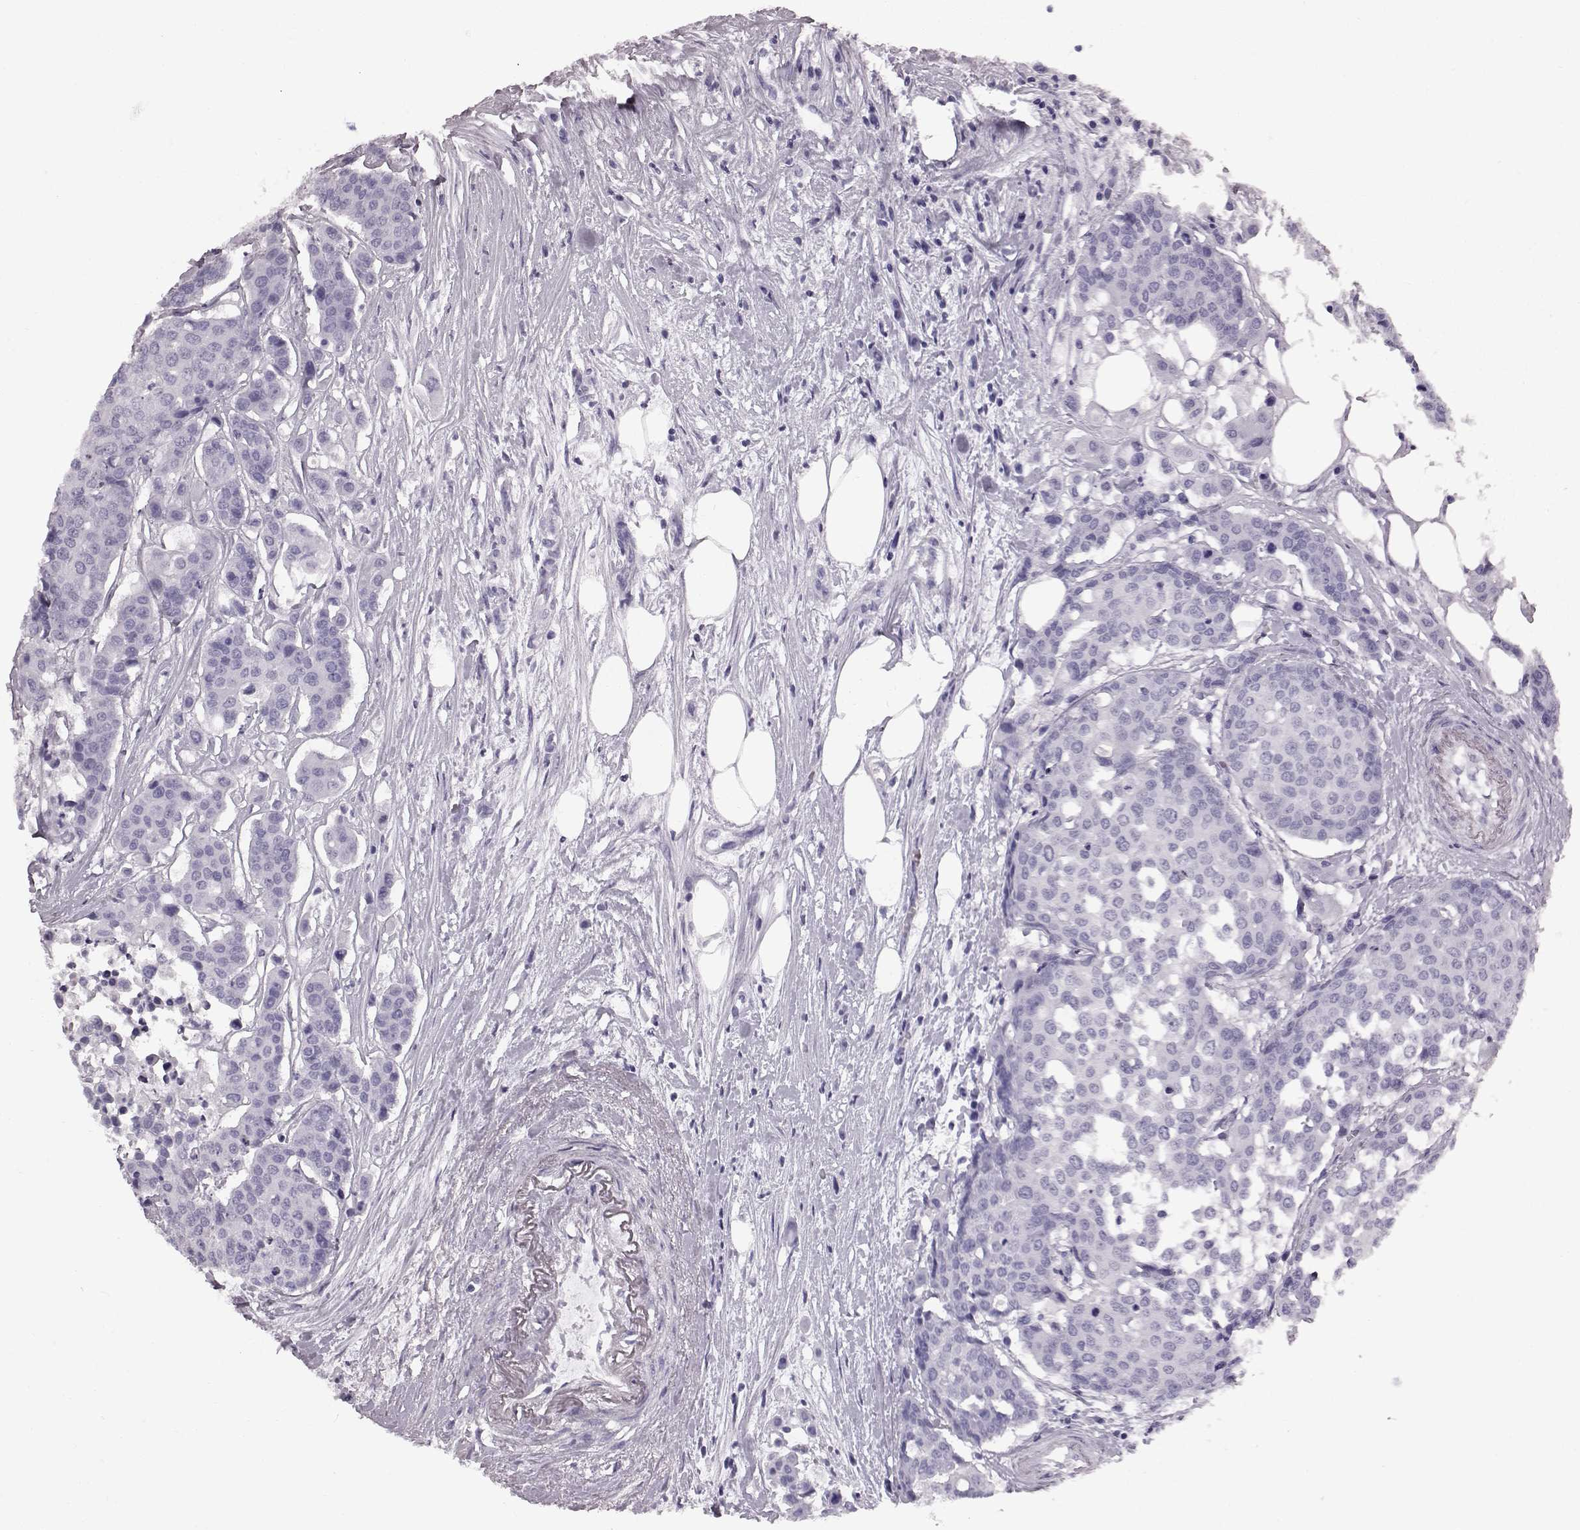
{"staining": {"intensity": "negative", "quantity": "none", "location": "none"}, "tissue": "carcinoid", "cell_type": "Tumor cells", "image_type": "cancer", "snomed": [{"axis": "morphology", "description": "Carcinoid, malignant, NOS"}, {"axis": "topography", "description": "Colon"}], "caption": "The image displays no staining of tumor cells in carcinoid.", "gene": "TCHHL1", "patient": {"sex": "male", "age": 81}}